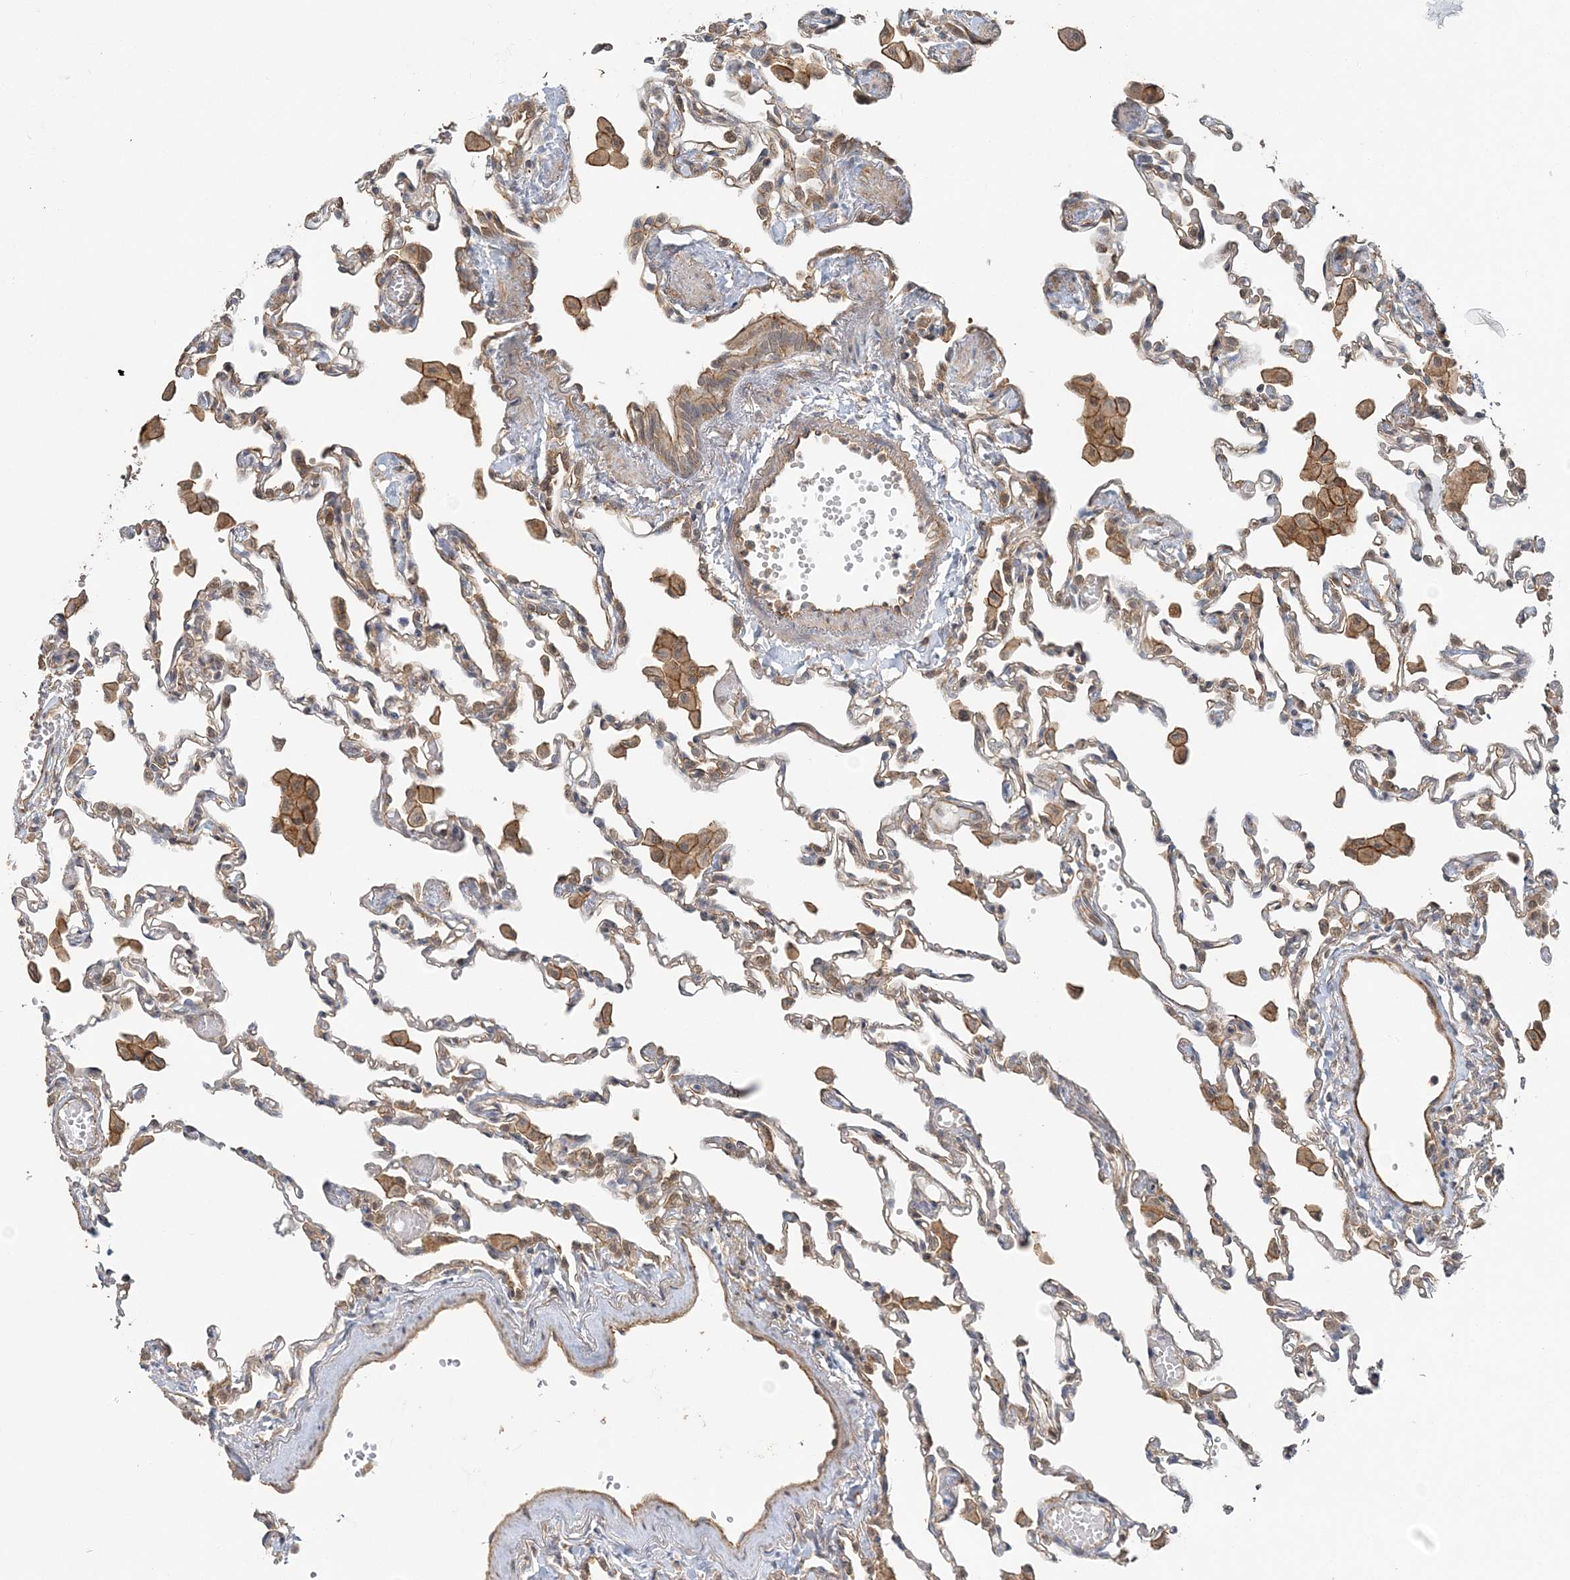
{"staining": {"intensity": "weak", "quantity": "<25%", "location": "cytoplasmic/membranous"}, "tissue": "lung", "cell_type": "Alveolar cells", "image_type": "normal", "snomed": [{"axis": "morphology", "description": "Normal tissue, NOS"}, {"axis": "topography", "description": "Bronchus"}, {"axis": "topography", "description": "Lung"}], "caption": "Micrograph shows no protein staining in alveolar cells of unremarkable lung. (DAB (3,3'-diaminobenzidine) immunohistochemistry (IHC) with hematoxylin counter stain).", "gene": "MAT2B", "patient": {"sex": "female", "age": 49}}